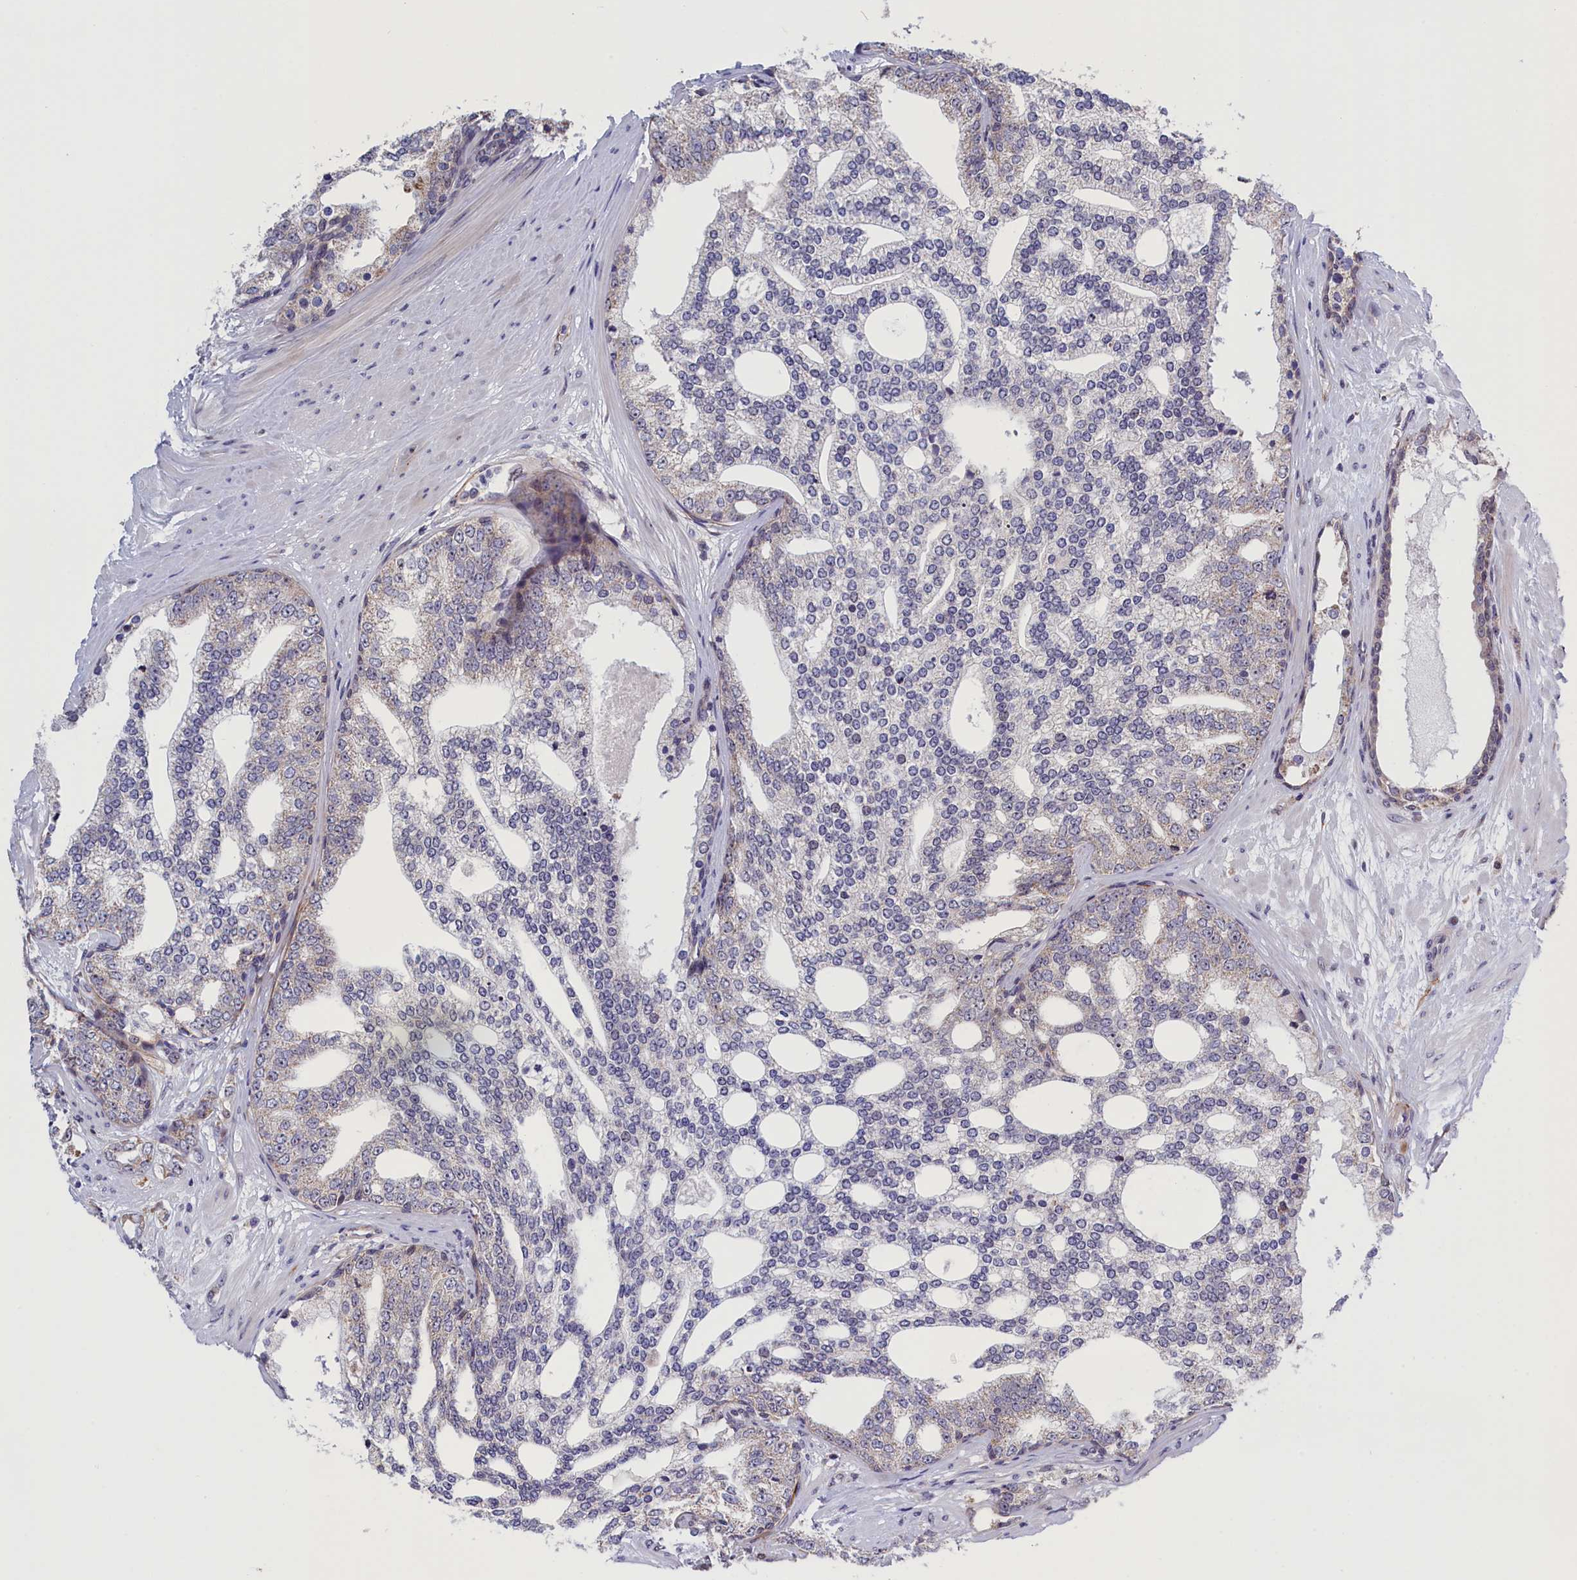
{"staining": {"intensity": "negative", "quantity": "none", "location": "none"}, "tissue": "prostate cancer", "cell_type": "Tumor cells", "image_type": "cancer", "snomed": [{"axis": "morphology", "description": "Adenocarcinoma, High grade"}, {"axis": "topography", "description": "Prostate"}], "caption": "Immunohistochemistry of human prostate cancer shows no positivity in tumor cells.", "gene": "PPAN", "patient": {"sex": "male", "age": 64}}